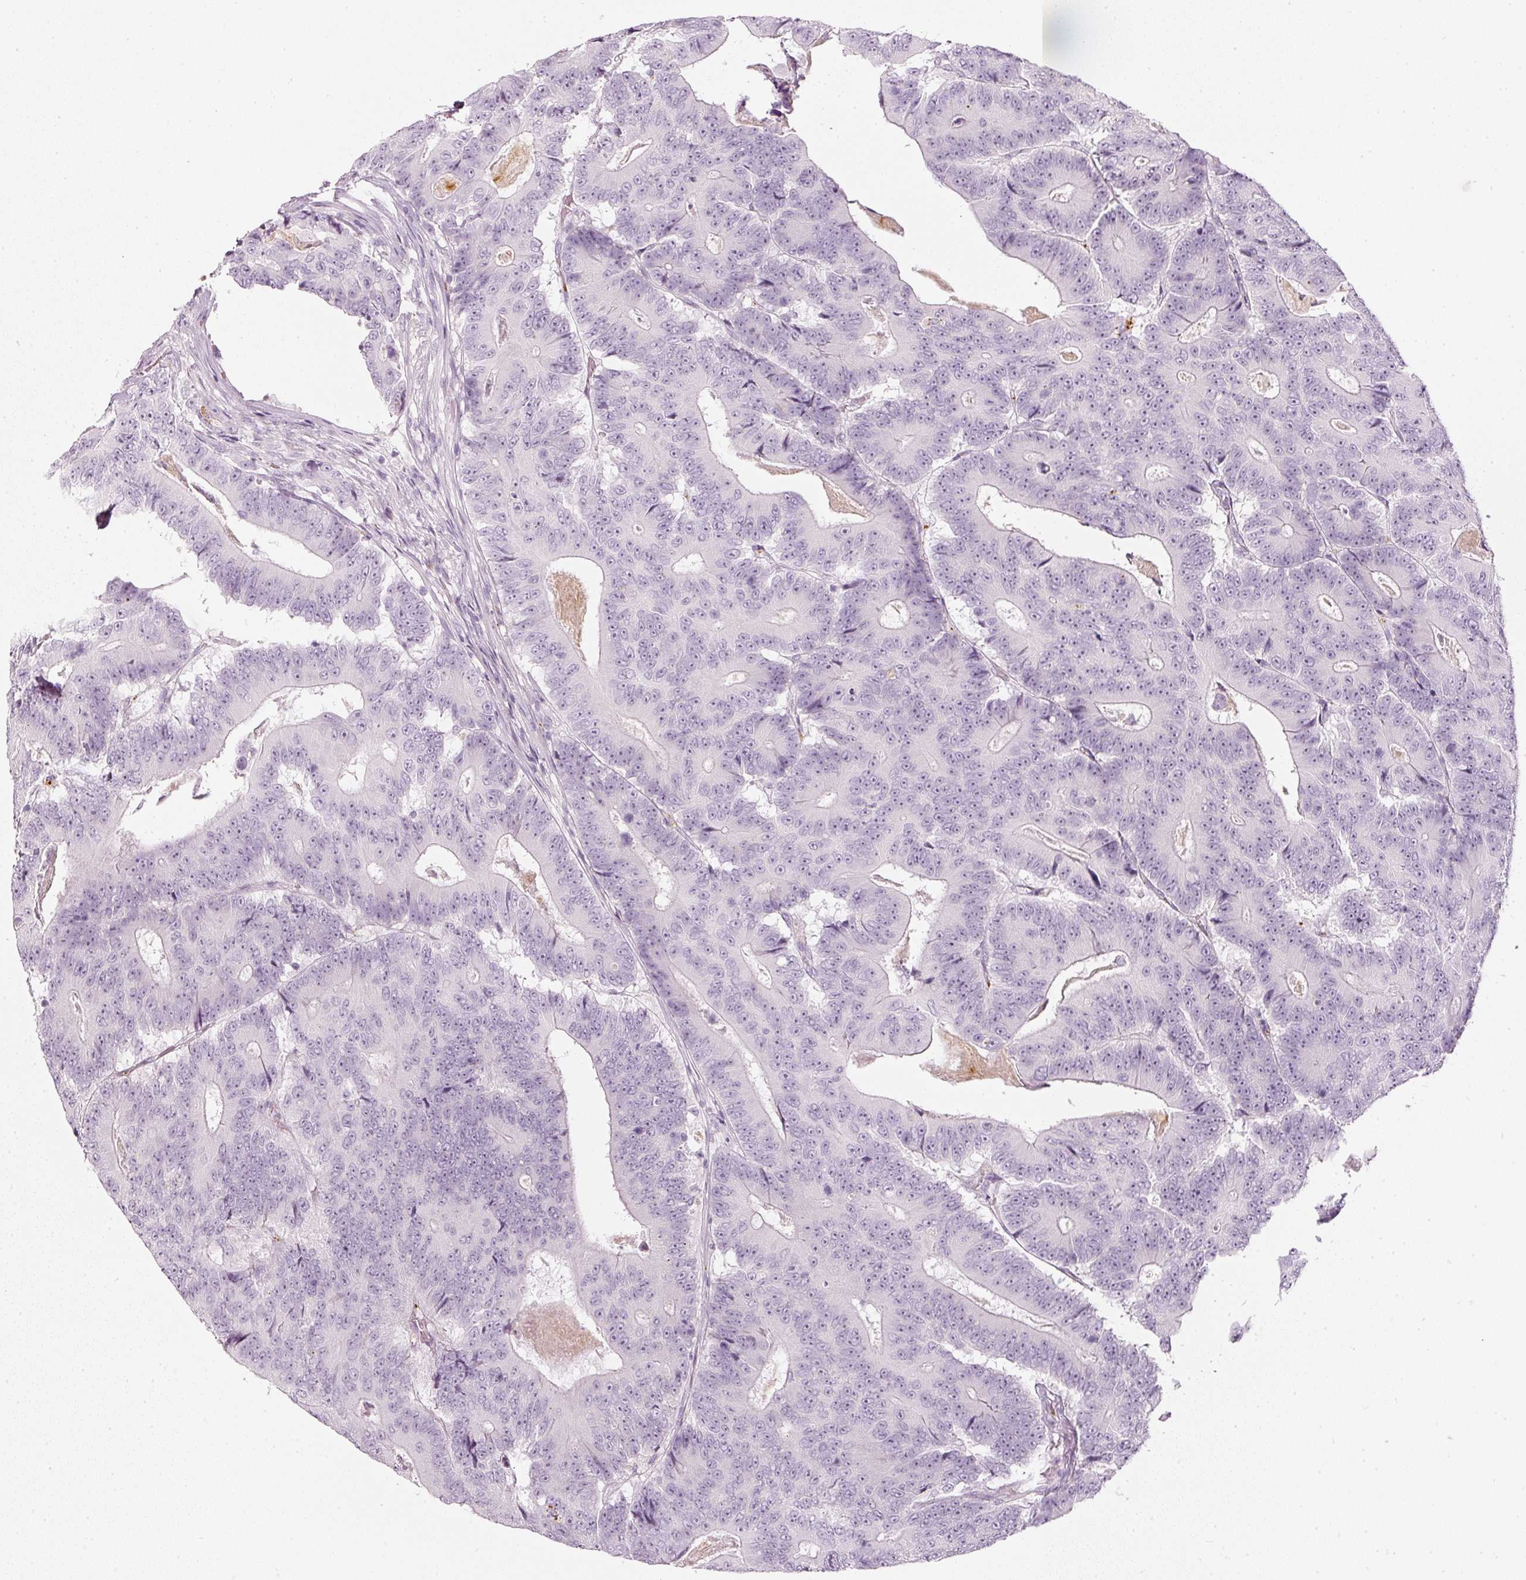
{"staining": {"intensity": "negative", "quantity": "none", "location": "none"}, "tissue": "colorectal cancer", "cell_type": "Tumor cells", "image_type": "cancer", "snomed": [{"axis": "morphology", "description": "Adenocarcinoma, NOS"}, {"axis": "topography", "description": "Colon"}], "caption": "This image is of colorectal cancer stained with IHC to label a protein in brown with the nuclei are counter-stained blue. There is no expression in tumor cells.", "gene": "LECT2", "patient": {"sex": "male", "age": 83}}